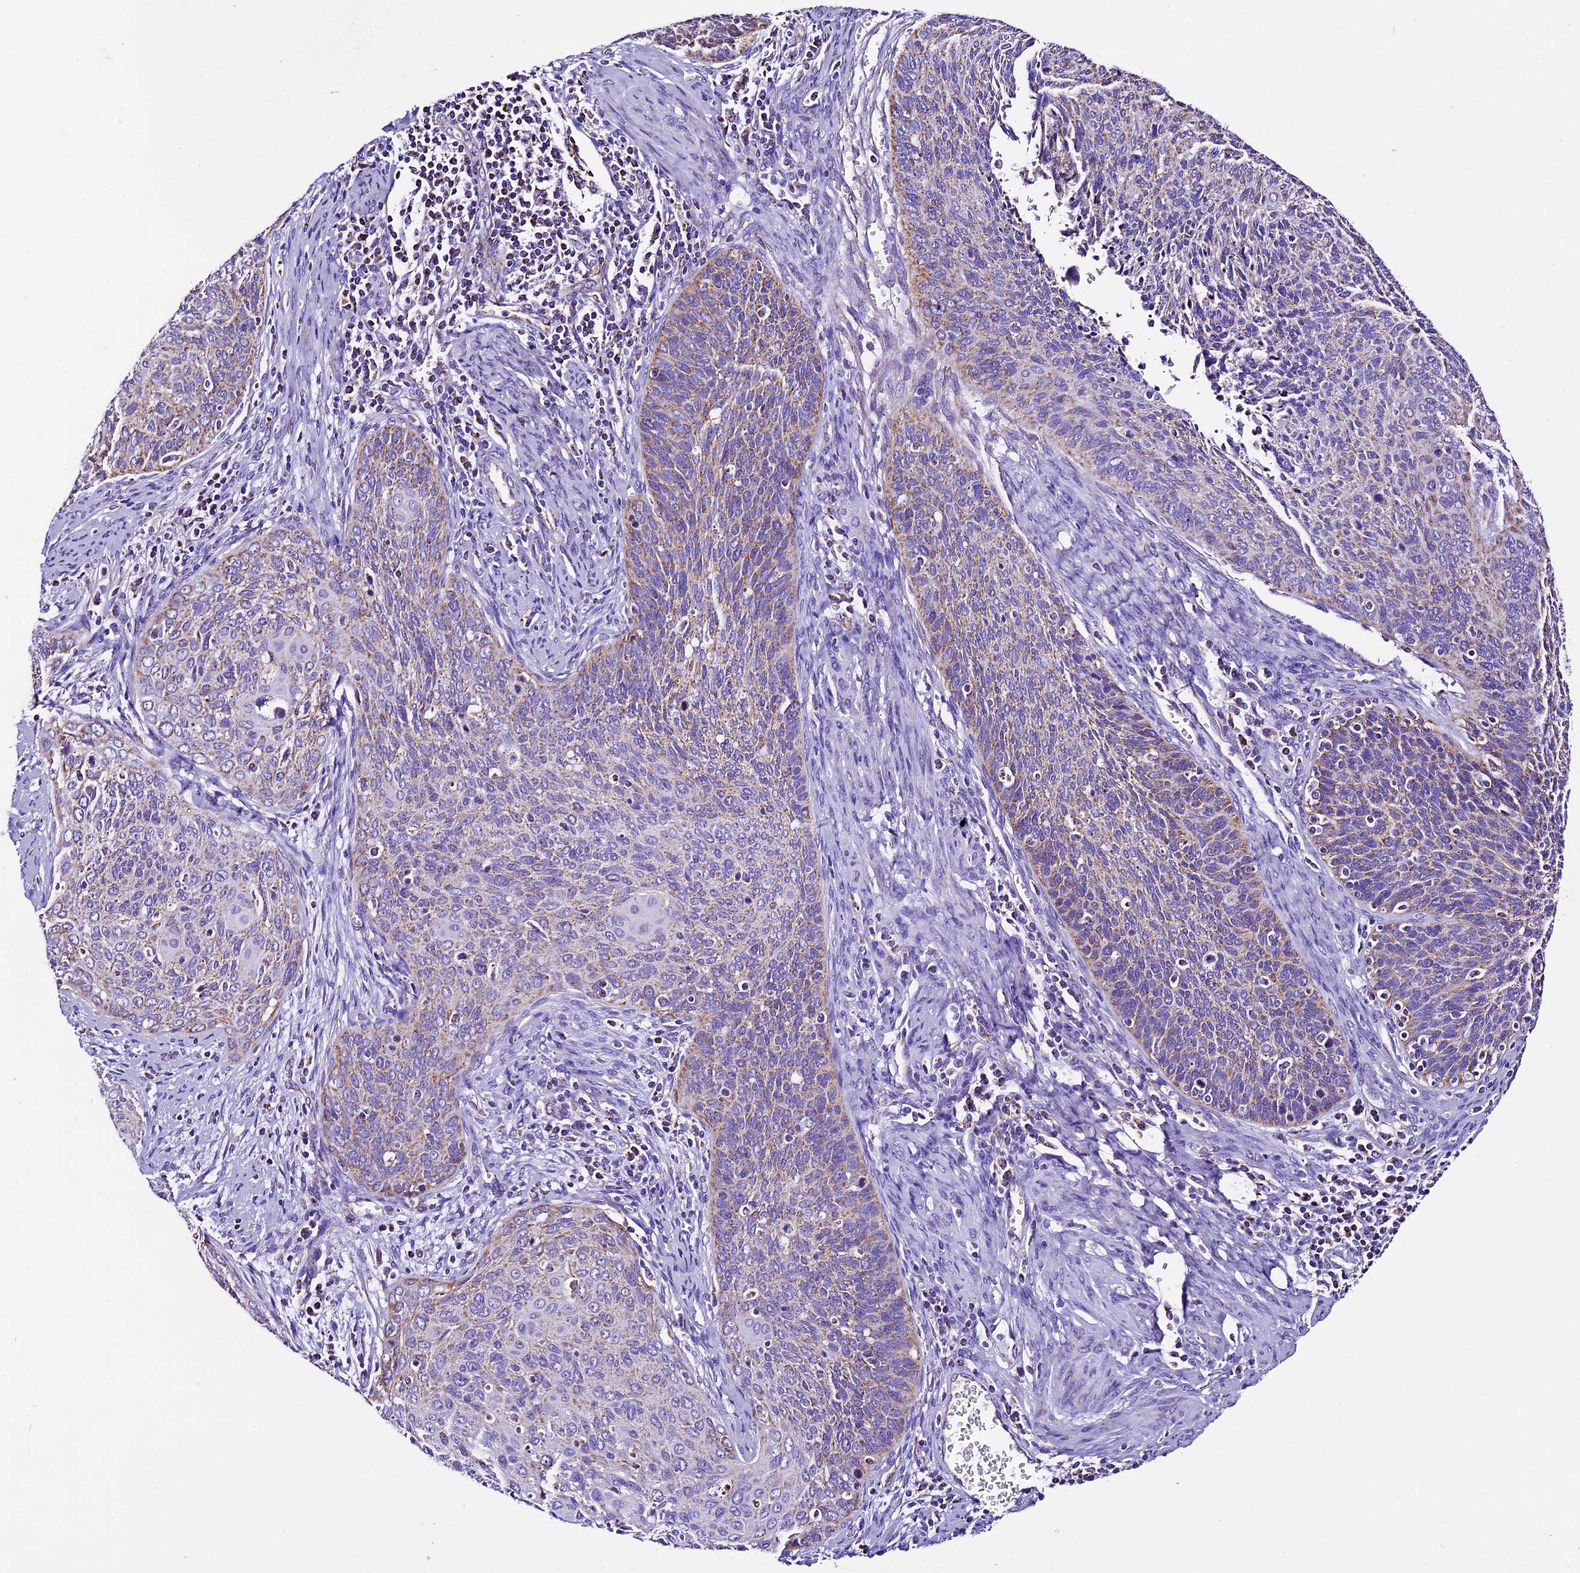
{"staining": {"intensity": "moderate", "quantity": "25%-75%", "location": "cytoplasmic/membranous"}, "tissue": "cervical cancer", "cell_type": "Tumor cells", "image_type": "cancer", "snomed": [{"axis": "morphology", "description": "Squamous cell carcinoma, NOS"}, {"axis": "topography", "description": "Cervix"}], "caption": "Protein expression analysis of human cervical squamous cell carcinoma reveals moderate cytoplasmic/membranous staining in about 25%-75% of tumor cells. (DAB (3,3'-diaminobenzidine) IHC with brightfield microscopy, high magnification).", "gene": "DCAF5", "patient": {"sex": "female", "age": 55}}